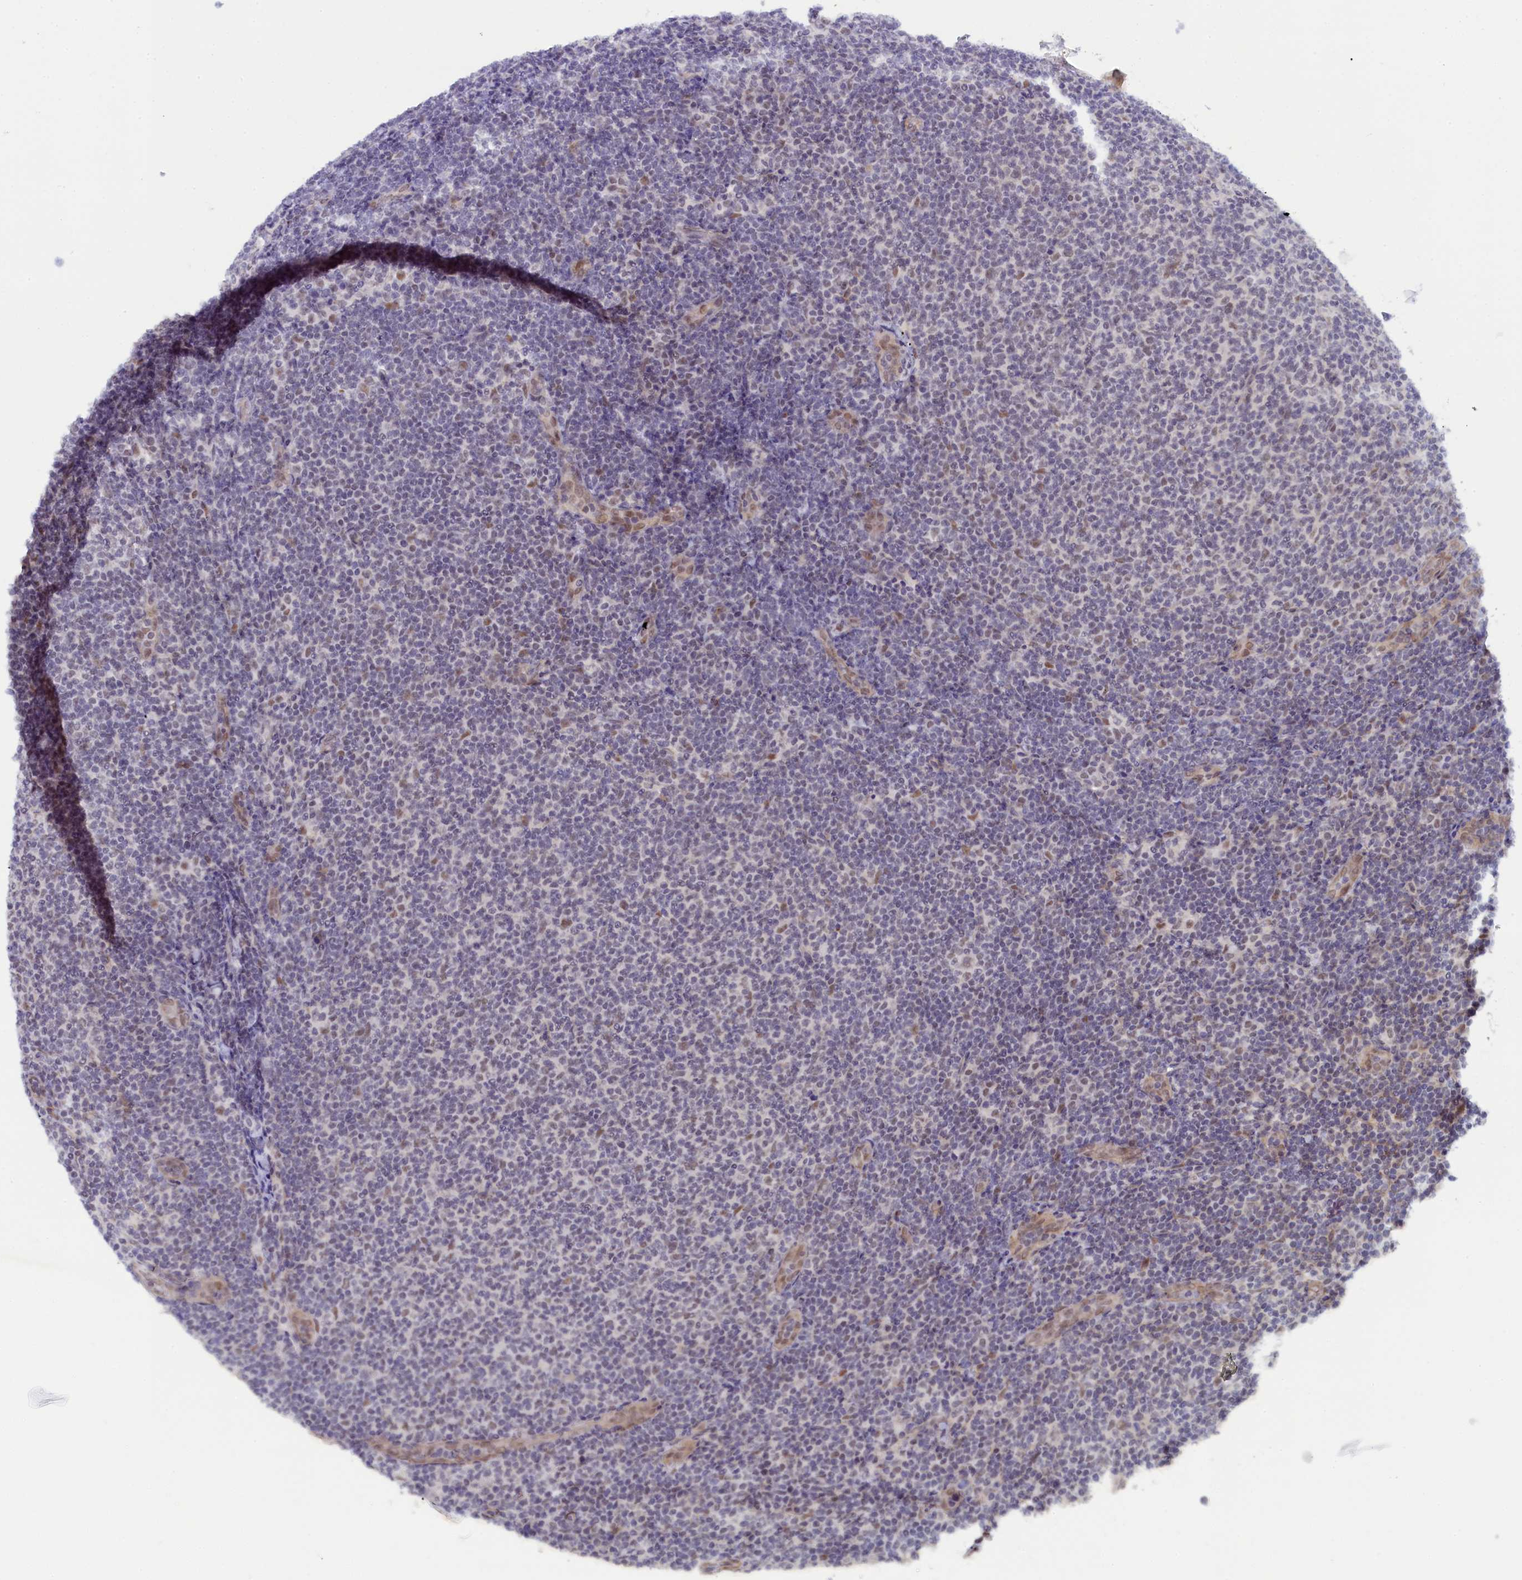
{"staining": {"intensity": "negative", "quantity": "none", "location": "none"}, "tissue": "lymphoma", "cell_type": "Tumor cells", "image_type": "cancer", "snomed": [{"axis": "morphology", "description": "Malignant lymphoma, non-Hodgkin's type, Low grade"}, {"axis": "topography", "description": "Lymph node"}], "caption": "Lymphoma stained for a protein using IHC reveals no expression tumor cells.", "gene": "INTS14", "patient": {"sex": "male", "age": 66}}